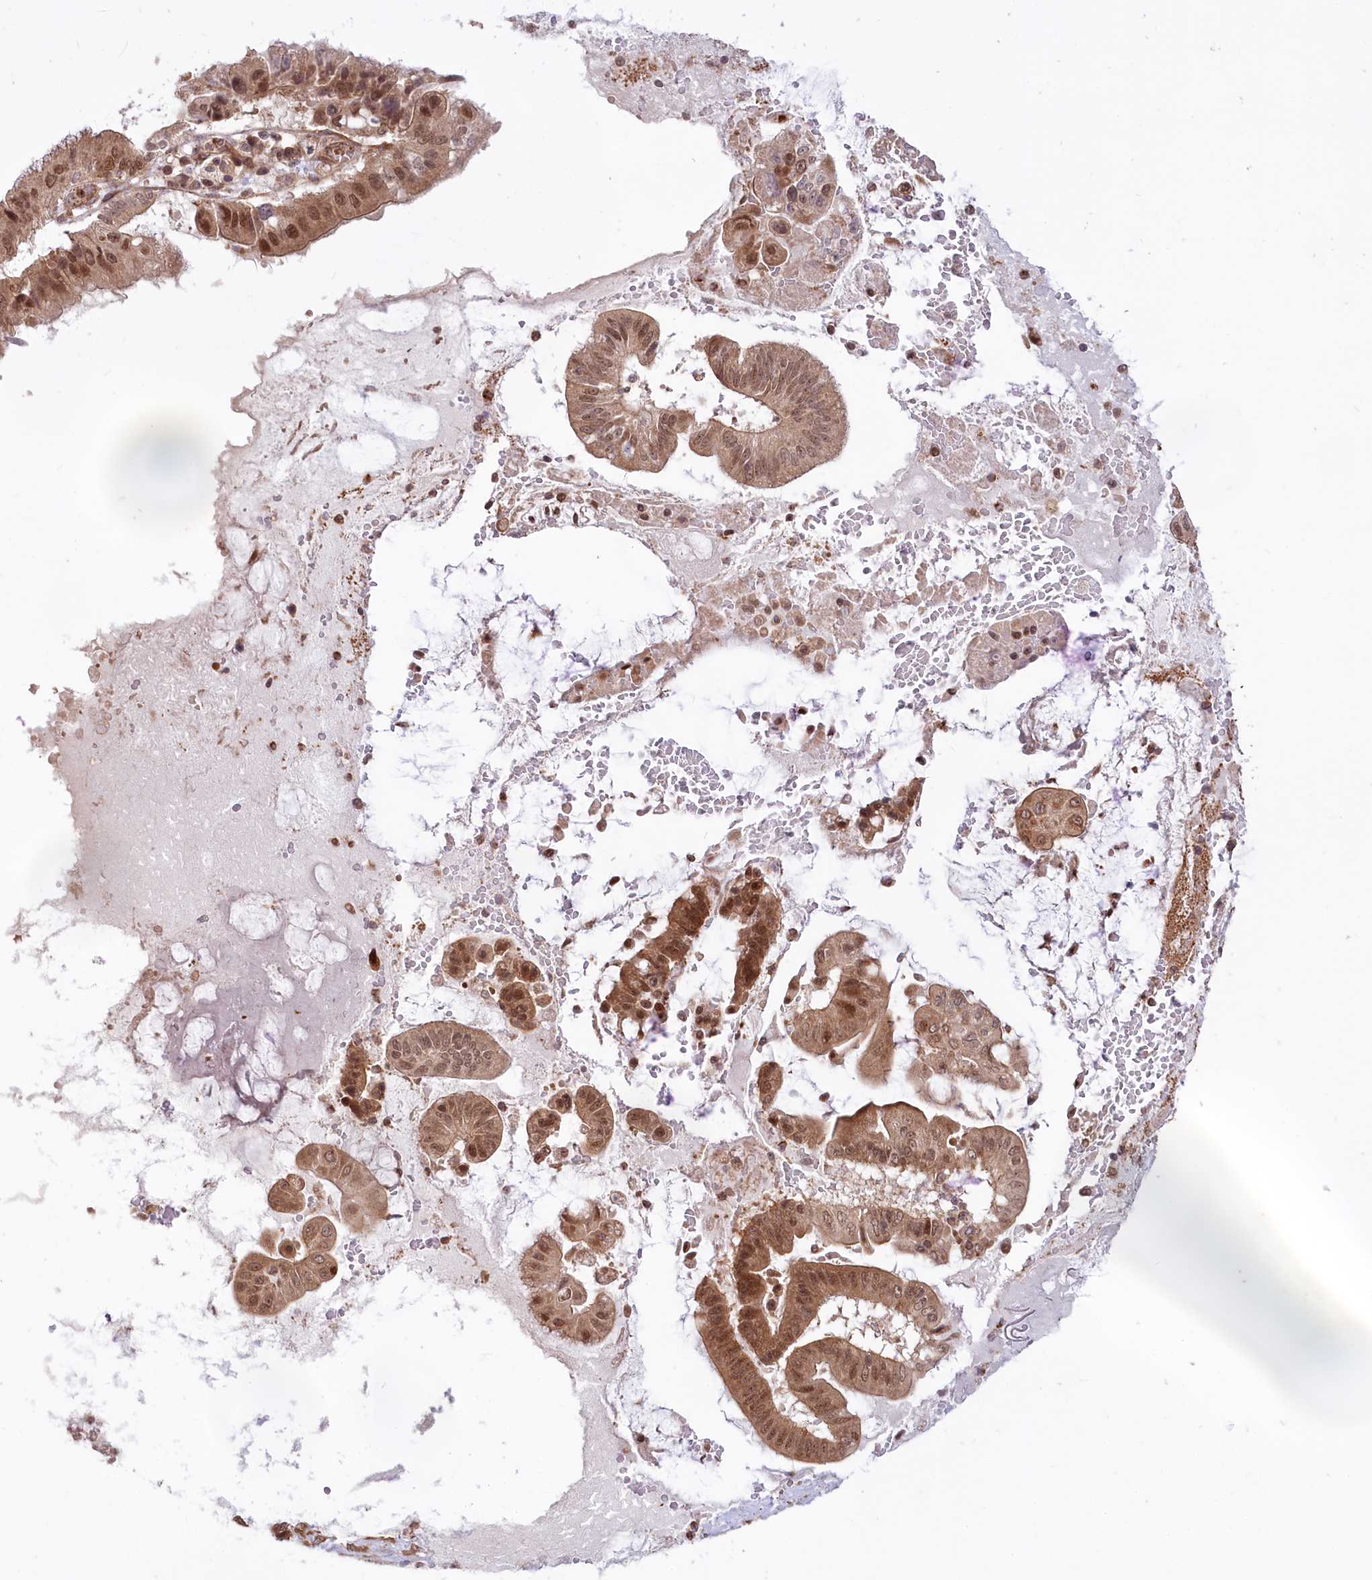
{"staining": {"intensity": "moderate", "quantity": ">75%", "location": "cytoplasmic/membranous,nuclear"}, "tissue": "pancreatic cancer", "cell_type": "Tumor cells", "image_type": "cancer", "snomed": [{"axis": "morphology", "description": "Inflammation, NOS"}, {"axis": "morphology", "description": "Adenocarcinoma, NOS"}, {"axis": "topography", "description": "Pancreas"}], "caption": "DAB immunohistochemical staining of human pancreatic cancer (adenocarcinoma) displays moderate cytoplasmic/membranous and nuclear protein positivity in approximately >75% of tumor cells.", "gene": "CEP70", "patient": {"sex": "female", "age": 56}}